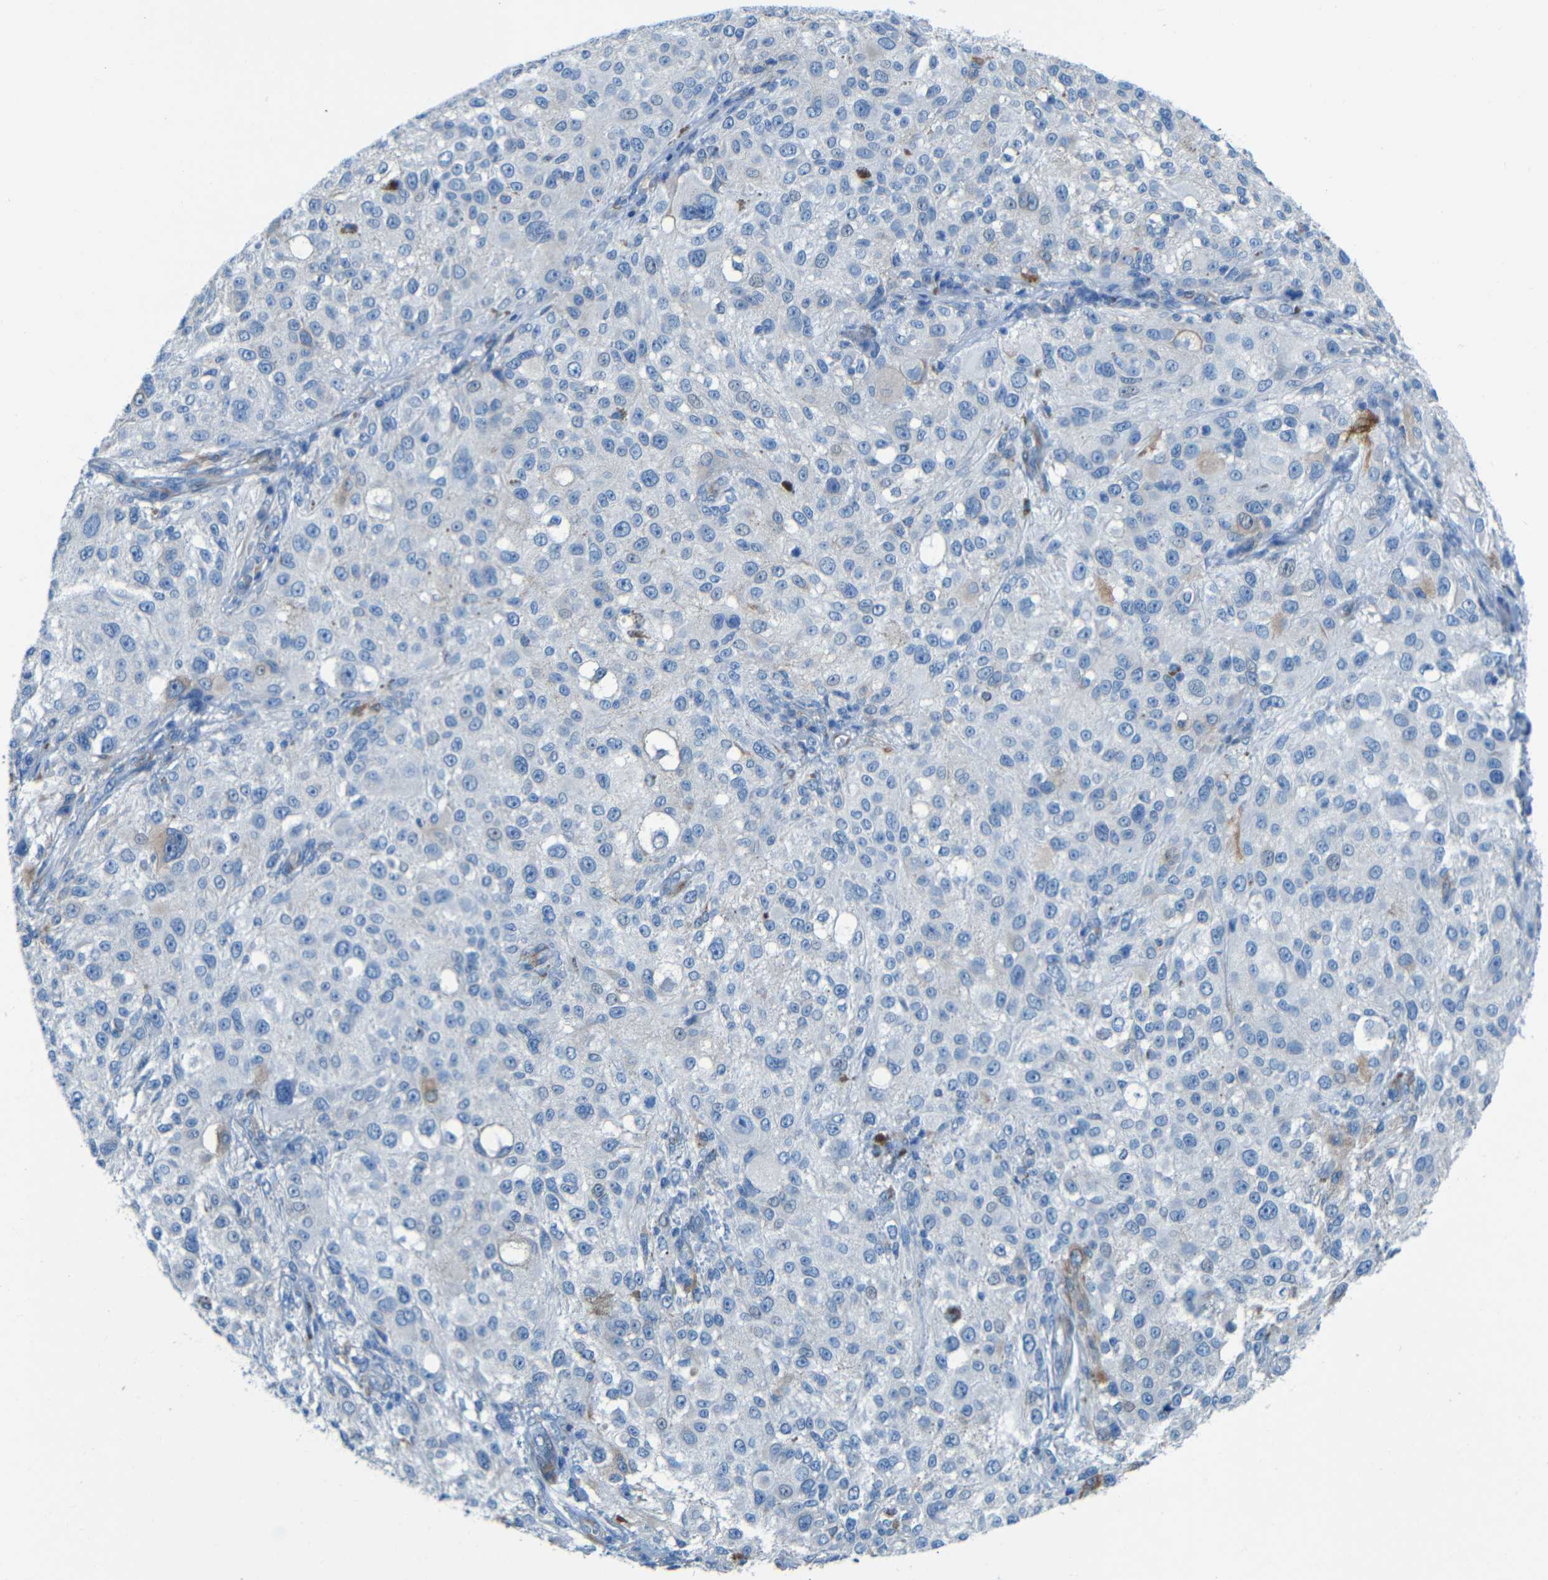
{"staining": {"intensity": "negative", "quantity": "none", "location": "none"}, "tissue": "melanoma", "cell_type": "Tumor cells", "image_type": "cancer", "snomed": [{"axis": "morphology", "description": "Necrosis, NOS"}, {"axis": "morphology", "description": "Malignant melanoma, NOS"}, {"axis": "topography", "description": "Skin"}], "caption": "Protein analysis of melanoma shows no significant expression in tumor cells. (Stains: DAB immunohistochemistry (IHC) with hematoxylin counter stain, Microscopy: brightfield microscopy at high magnification).", "gene": "MAP2", "patient": {"sex": "female", "age": 87}}